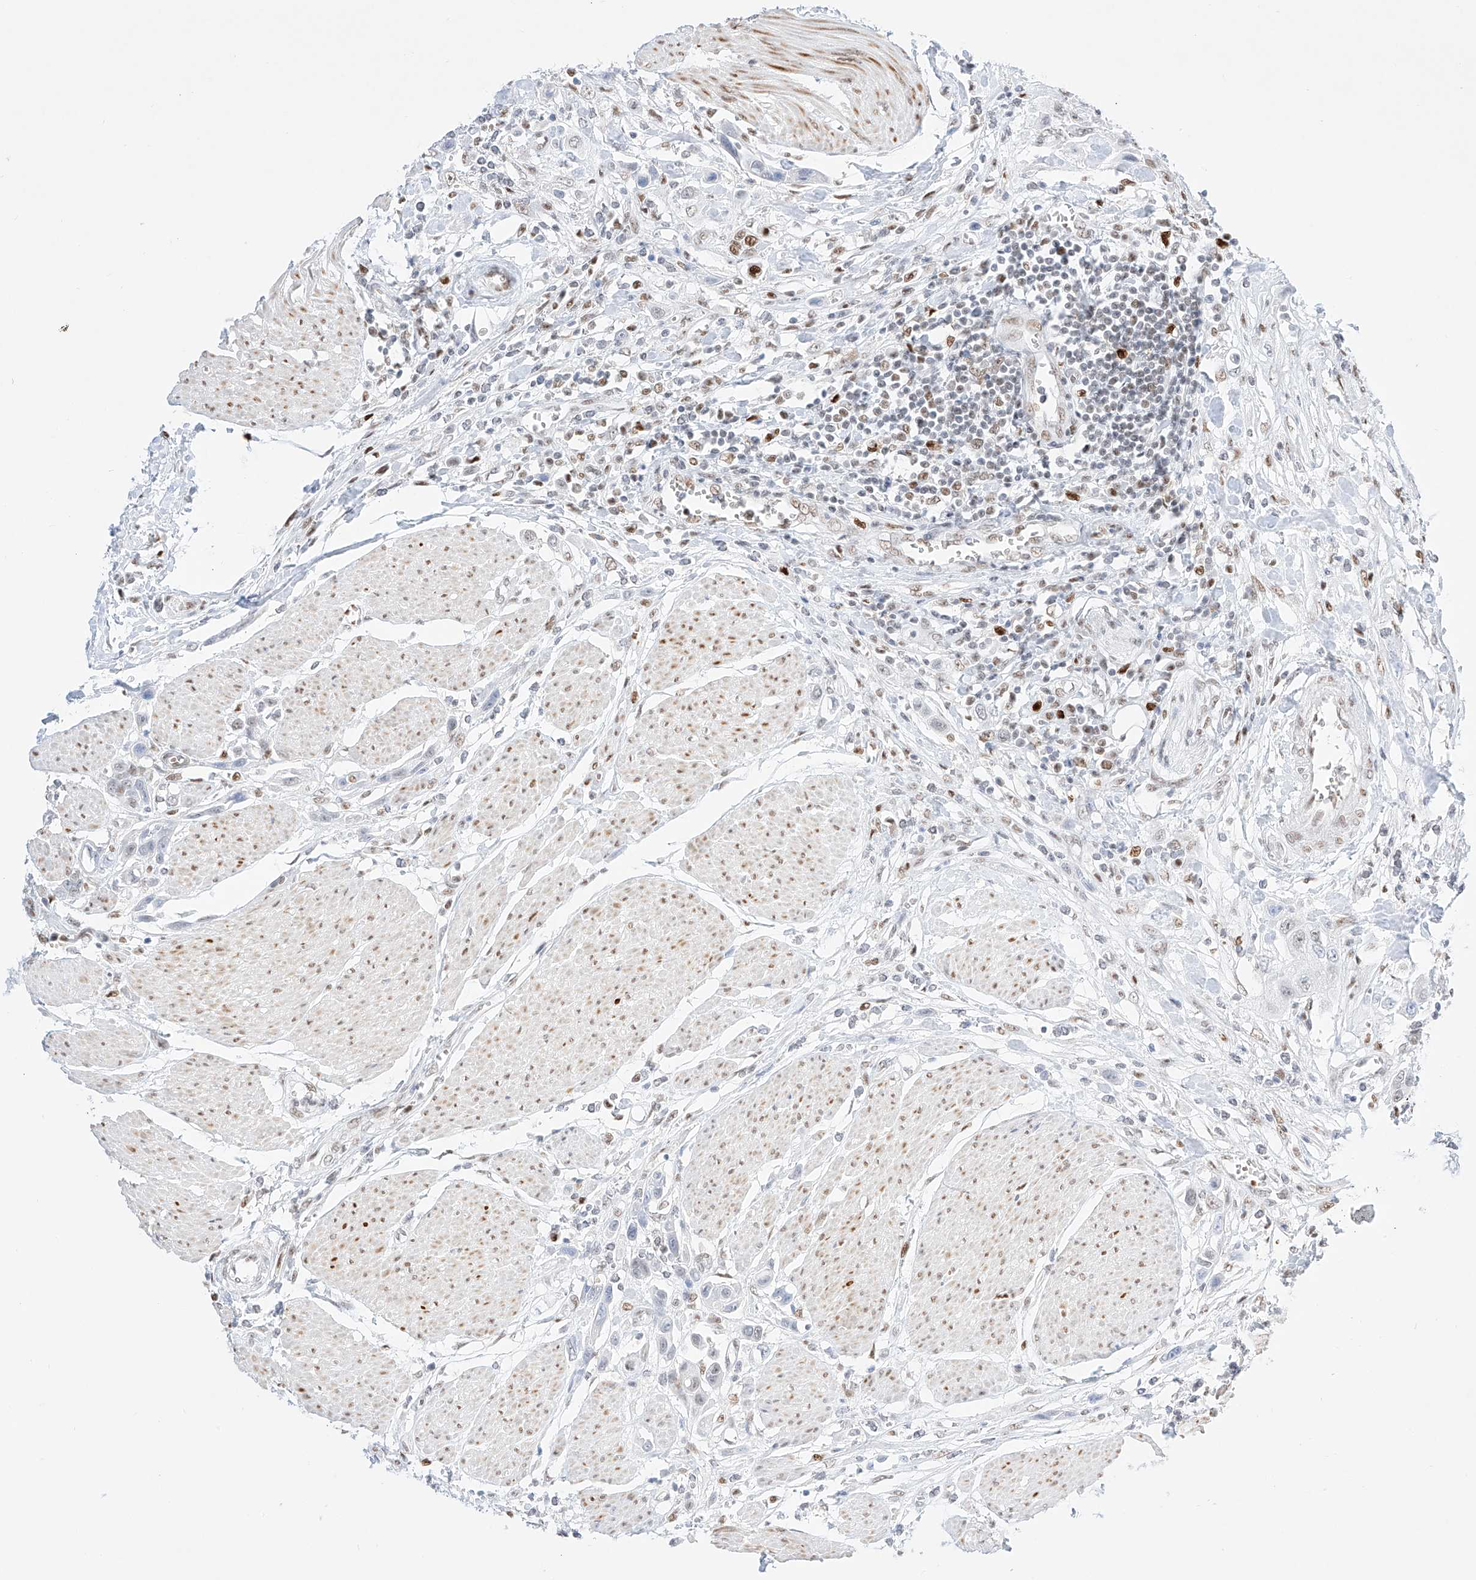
{"staining": {"intensity": "negative", "quantity": "none", "location": "none"}, "tissue": "urothelial cancer", "cell_type": "Tumor cells", "image_type": "cancer", "snomed": [{"axis": "morphology", "description": "Urothelial carcinoma, High grade"}, {"axis": "topography", "description": "Urinary bladder"}], "caption": "DAB (3,3'-diaminobenzidine) immunohistochemical staining of human urothelial cancer shows no significant staining in tumor cells.", "gene": "APIP", "patient": {"sex": "male", "age": 50}}